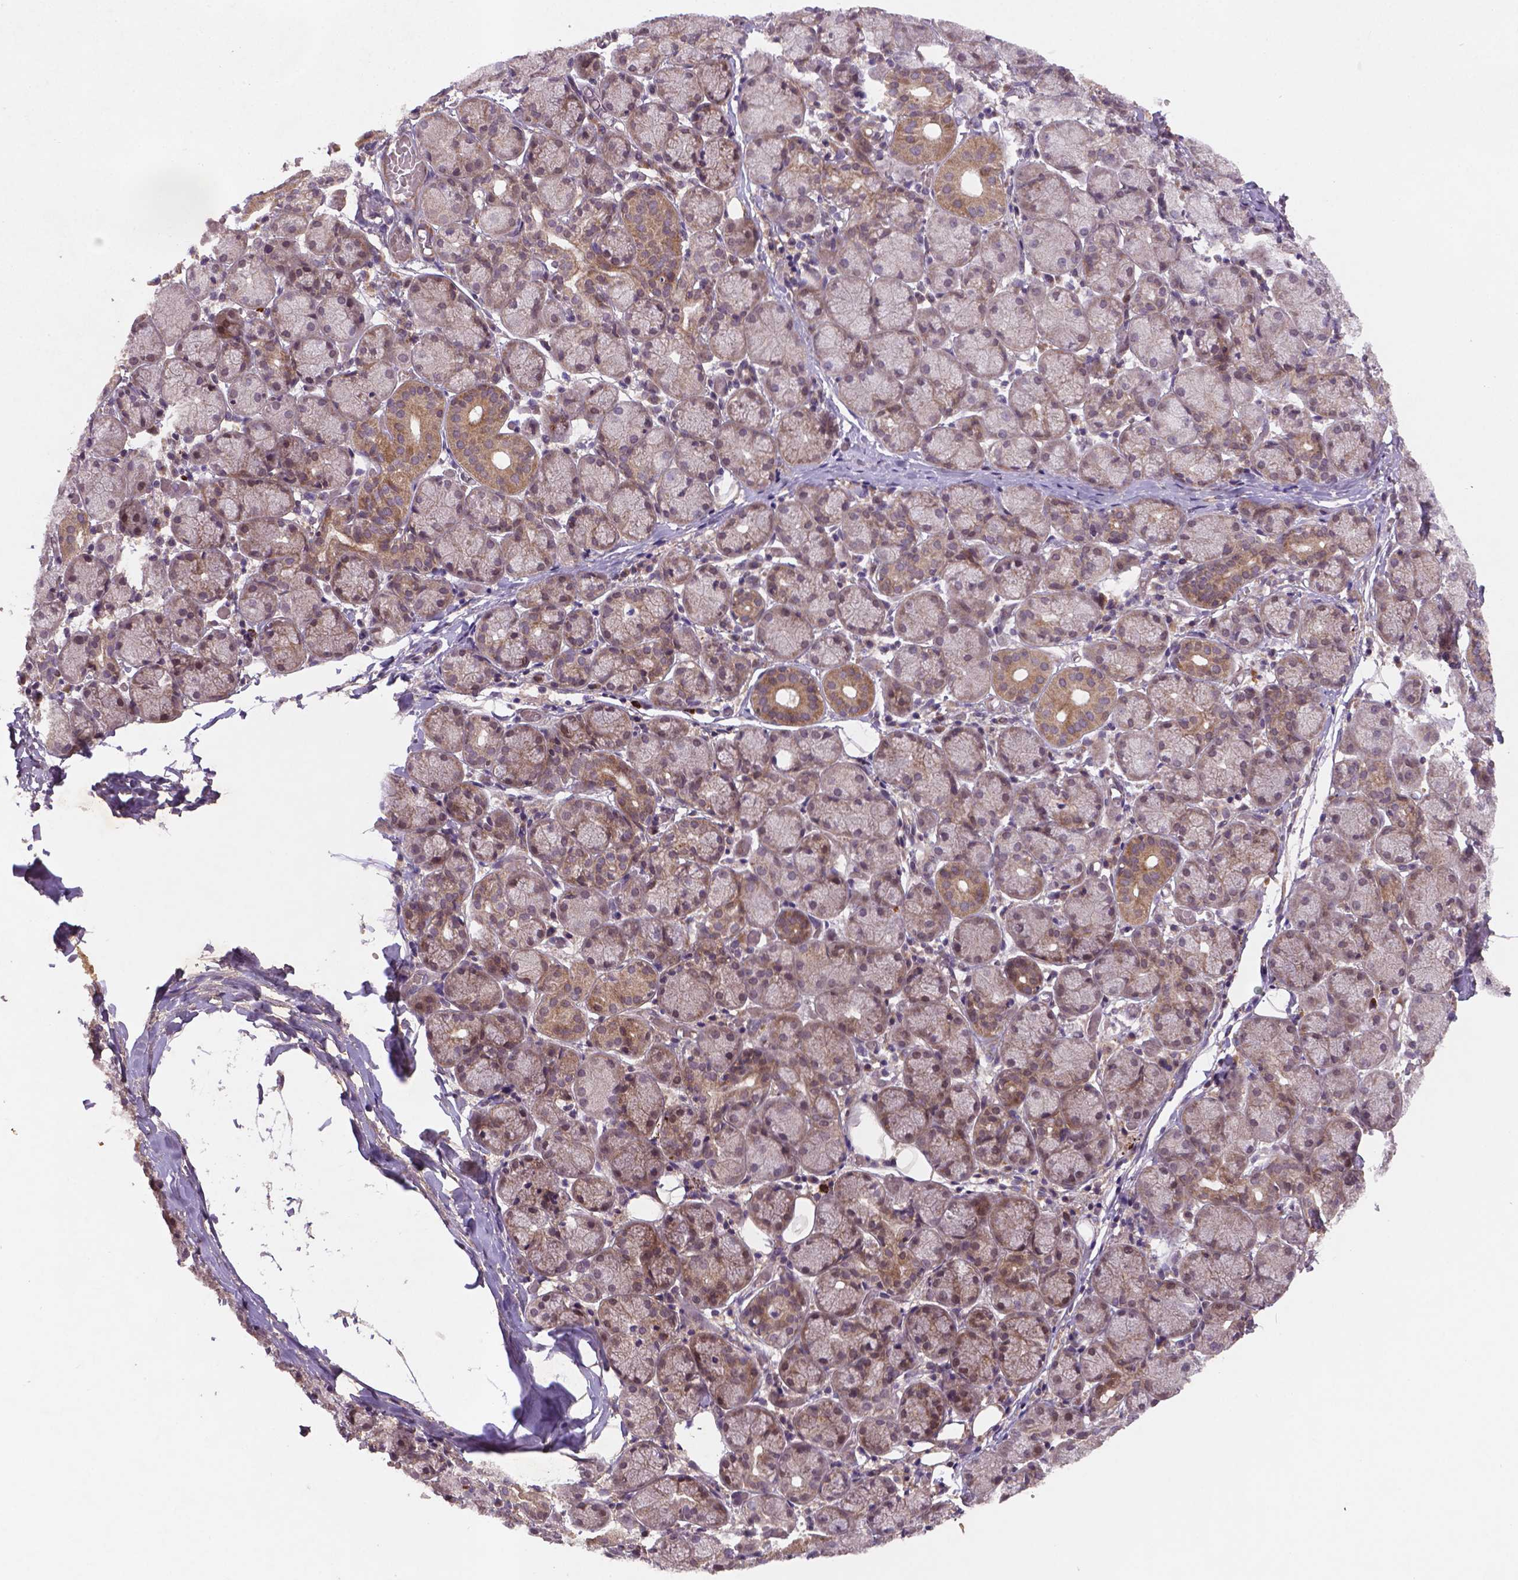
{"staining": {"intensity": "moderate", "quantity": "<25%", "location": "cytoplasmic/membranous"}, "tissue": "salivary gland", "cell_type": "Glandular cells", "image_type": "normal", "snomed": [{"axis": "morphology", "description": "Normal tissue, NOS"}, {"axis": "topography", "description": "Salivary gland"}, {"axis": "topography", "description": "Peripheral nerve tissue"}], "caption": "High-power microscopy captured an IHC micrograph of unremarkable salivary gland, revealing moderate cytoplasmic/membranous staining in about <25% of glandular cells. The staining was performed using DAB (3,3'-diaminobenzidine) to visualize the protein expression in brown, while the nuclei were stained in blue with hematoxylin (Magnification: 20x).", "gene": "NIPAL2", "patient": {"sex": "female", "age": 24}}